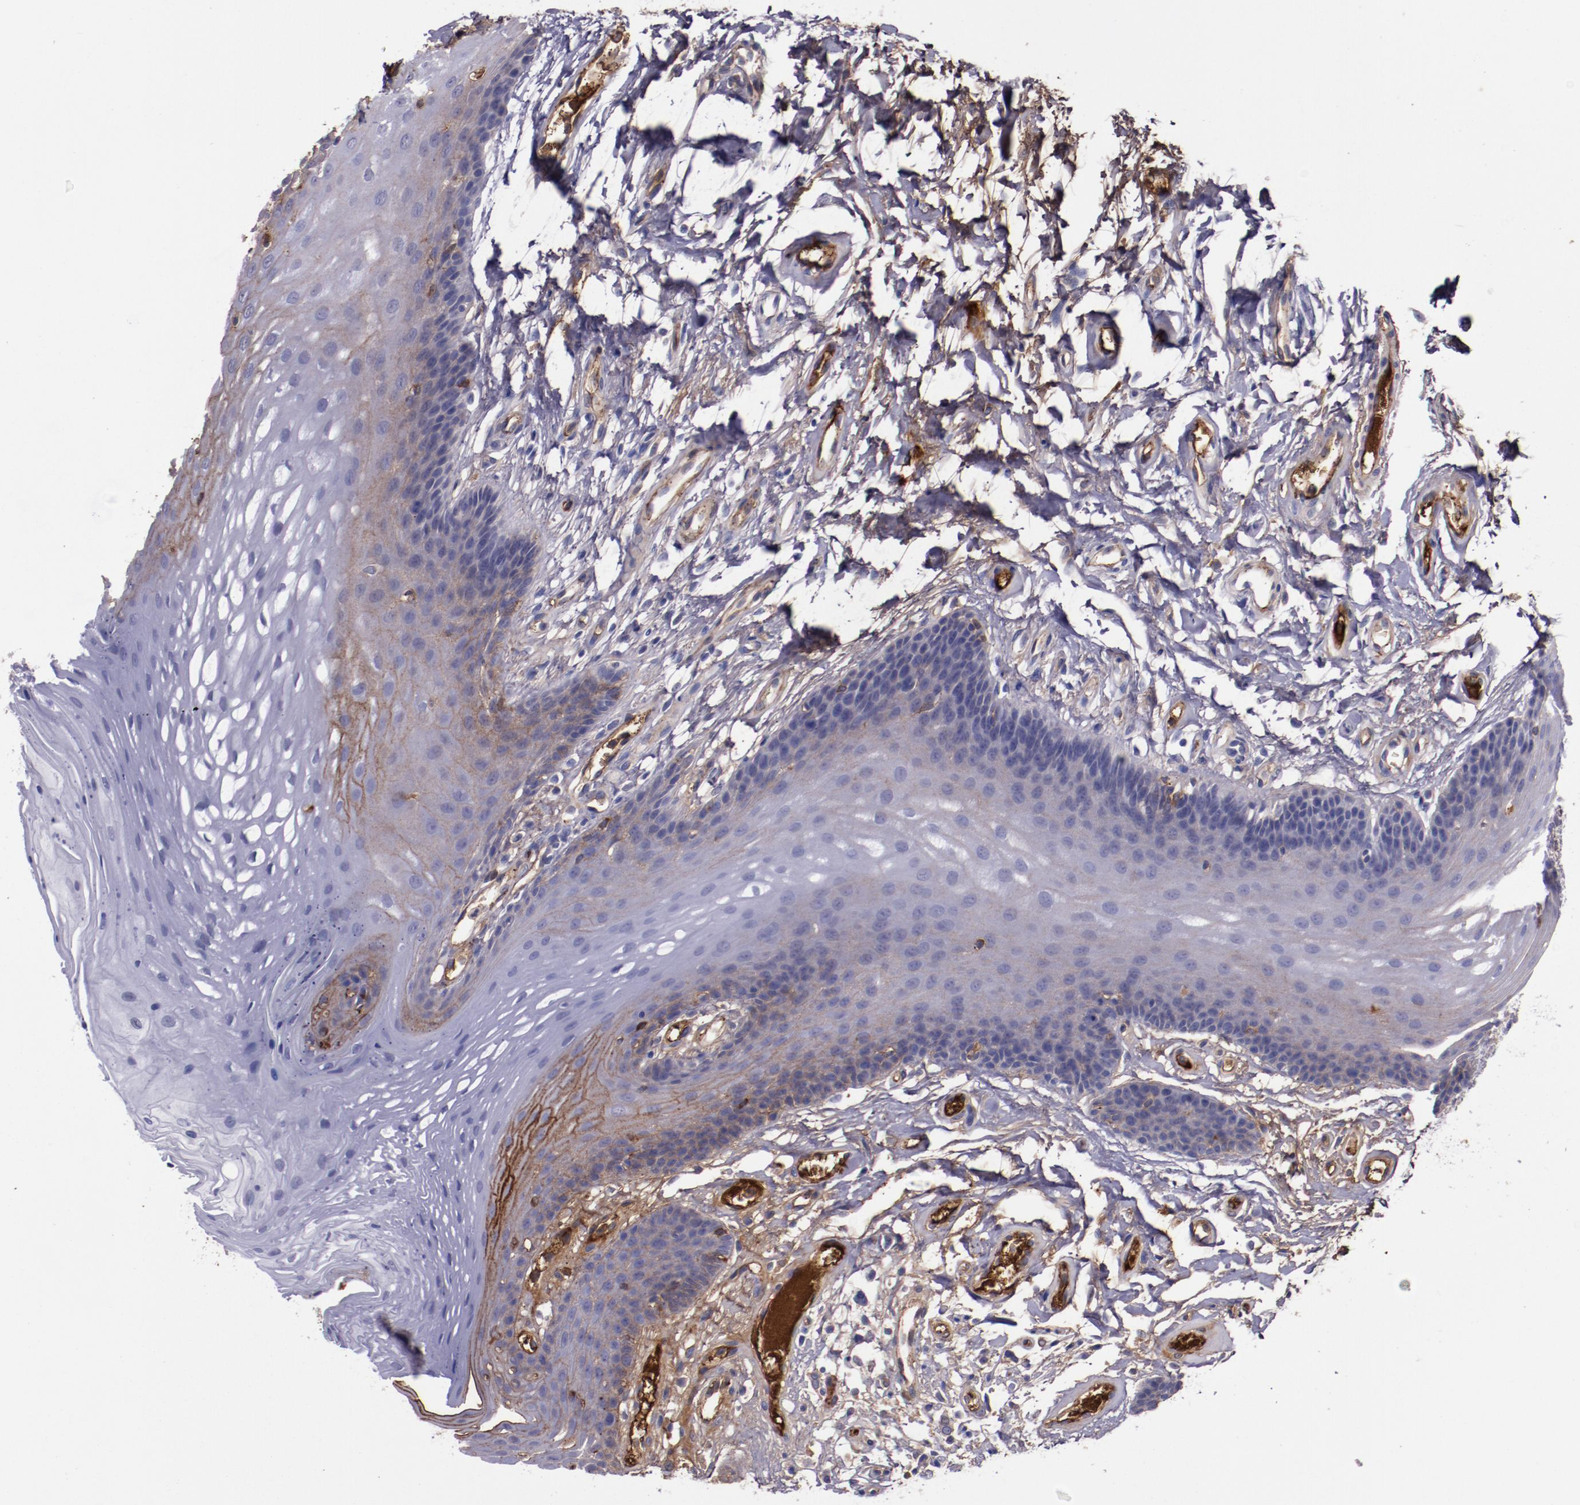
{"staining": {"intensity": "moderate", "quantity": "25%-75%", "location": "cytoplasmic/membranous"}, "tissue": "oral mucosa", "cell_type": "Squamous epithelial cells", "image_type": "normal", "snomed": [{"axis": "morphology", "description": "Normal tissue, NOS"}, {"axis": "topography", "description": "Oral tissue"}], "caption": "This photomicrograph demonstrates IHC staining of normal oral mucosa, with medium moderate cytoplasmic/membranous expression in about 25%-75% of squamous epithelial cells.", "gene": "A2M", "patient": {"sex": "male", "age": 62}}